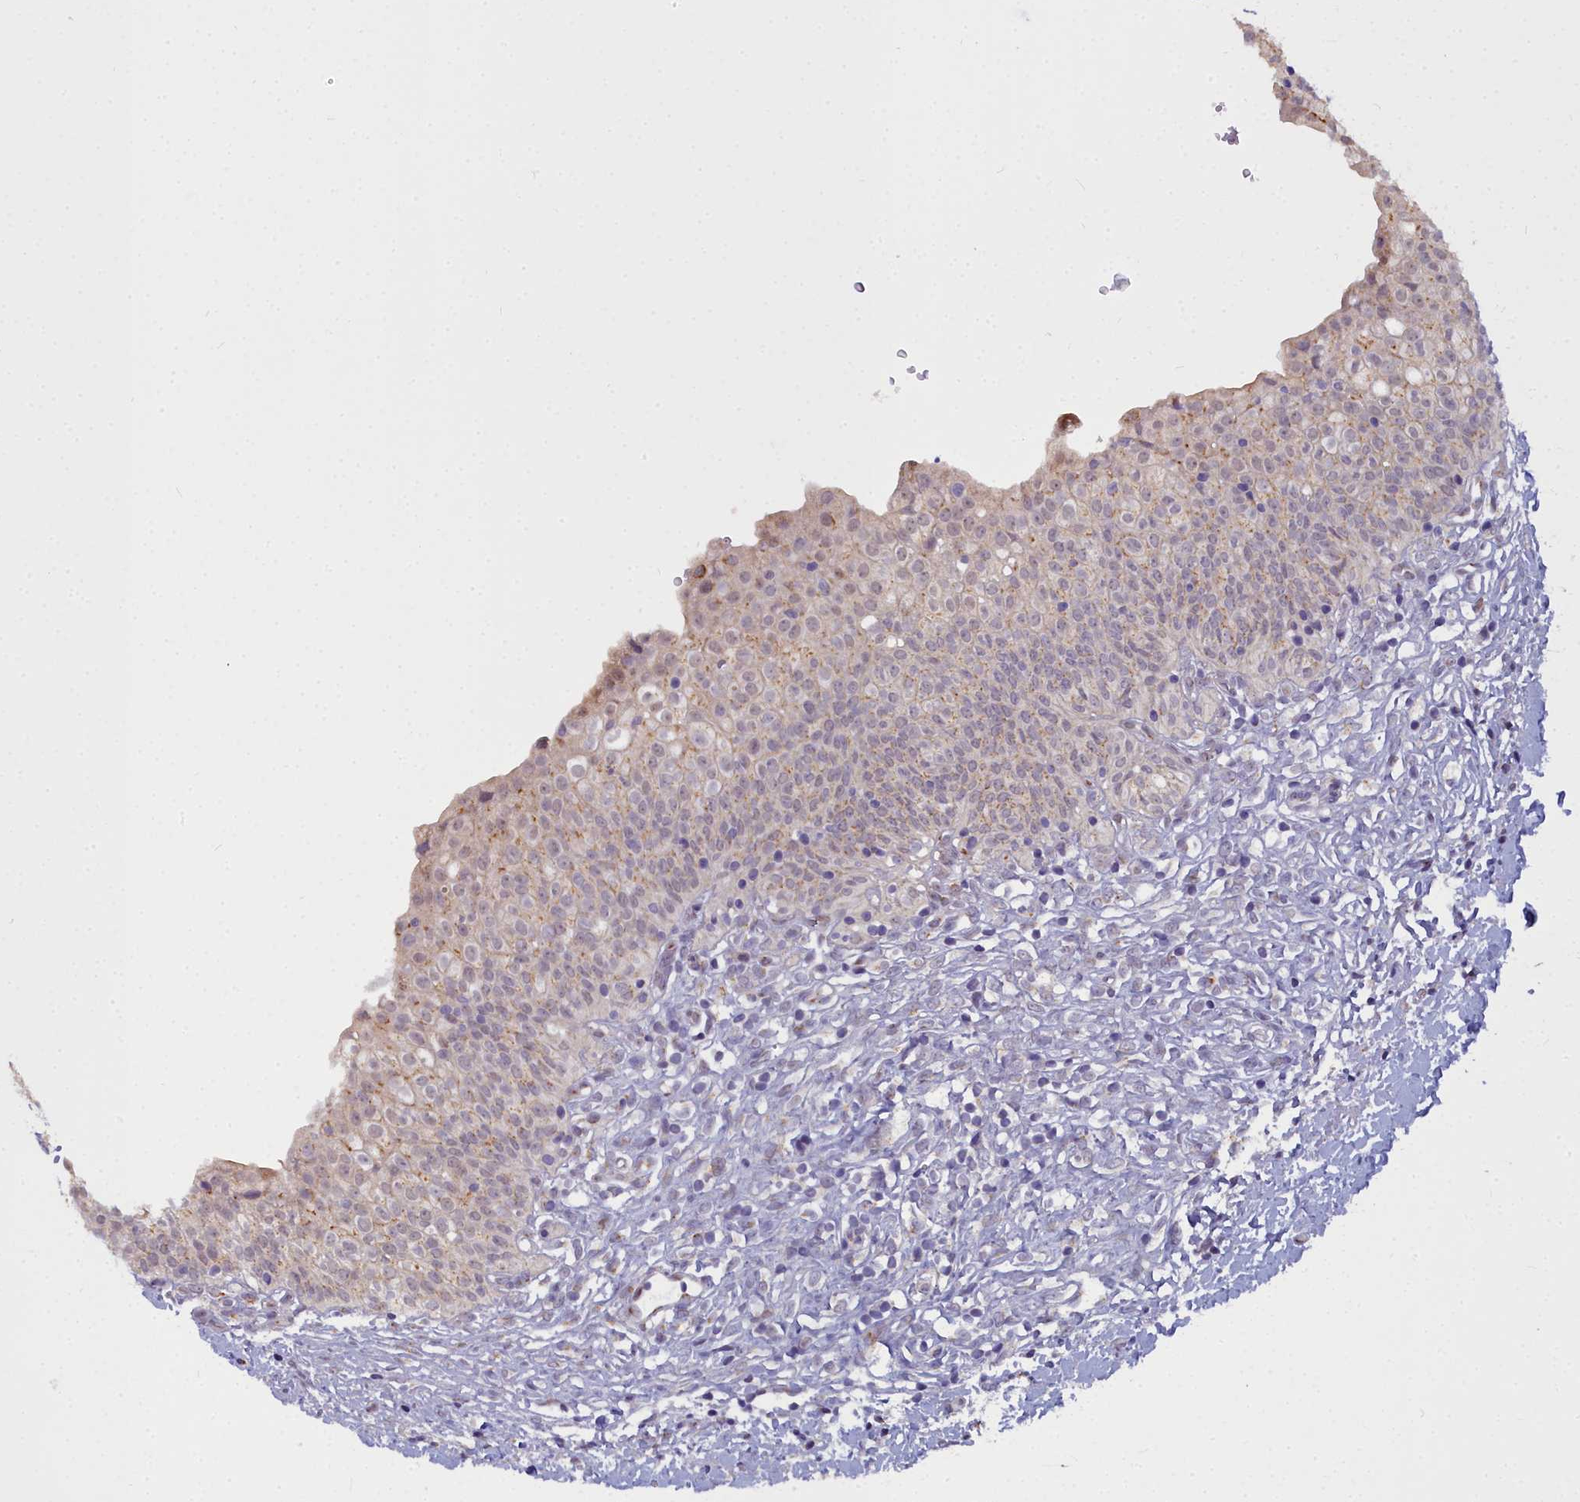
{"staining": {"intensity": "weak", "quantity": "<25%", "location": "cytoplasmic/membranous"}, "tissue": "urinary bladder", "cell_type": "Urothelial cells", "image_type": "normal", "snomed": [{"axis": "morphology", "description": "Normal tissue, NOS"}, {"axis": "topography", "description": "Urinary bladder"}], "caption": "This is a histopathology image of IHC staining of unremarkable urinary bladder, which shows no staining in urothelial cells.", "gene": "WDPCP", "patient": {"sex": "male", "age": 55}}